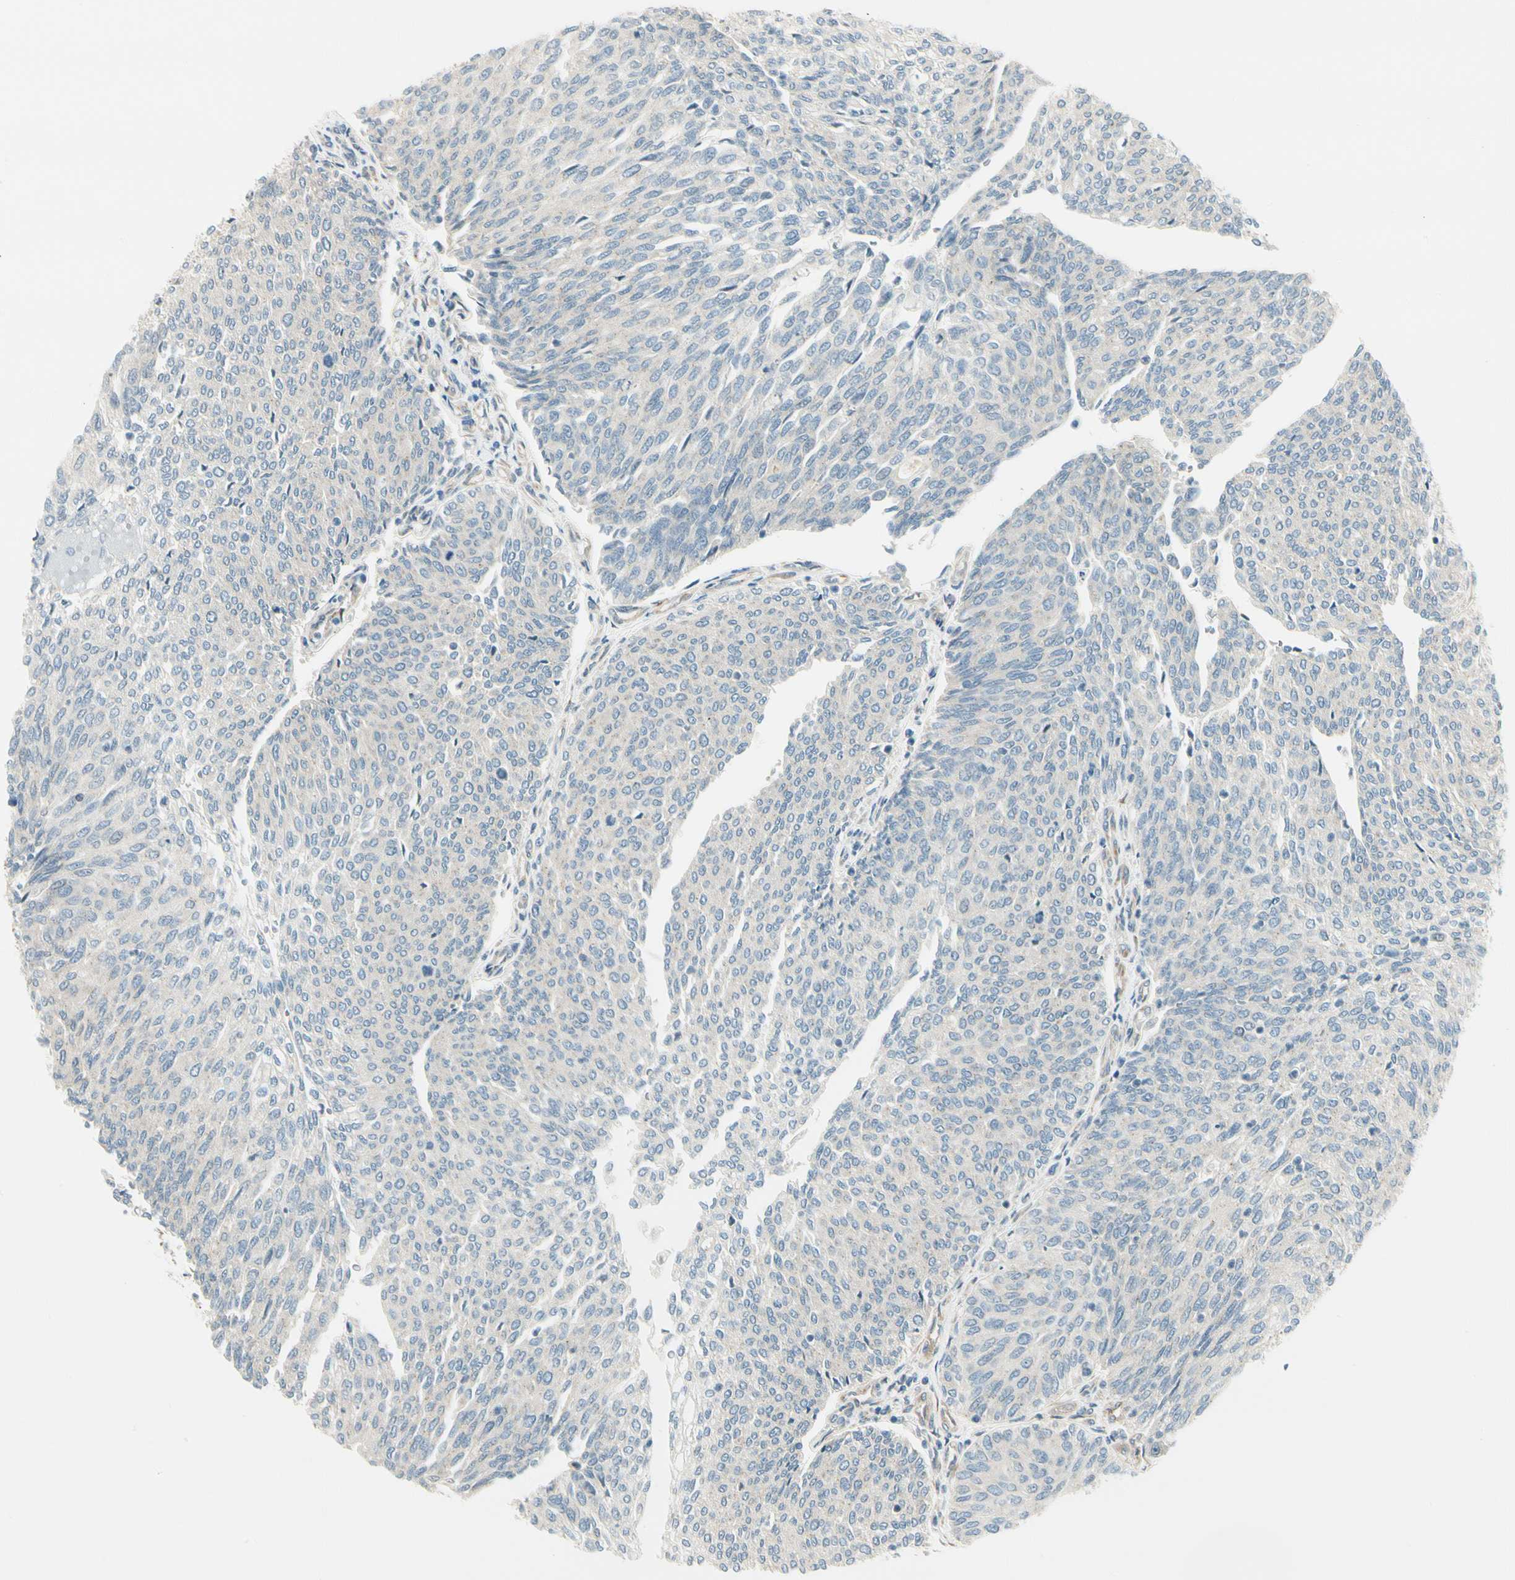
{"staining": {"intensity": "weak", "quantity": ">75%", "location": "cytoplasmic/membranous"}, "tissue": "urothelial cancer", "cell_type": "Tumor cells", "image_type": "cancer", "snomed": [{"axis": "morphology", "description": "Urothelial carcinoma, Low grade"}, {"axis": "topography", "description": "Urinary bladder"}], "caption": "Immunohistochemistry micrograph of human urothelial cancer stained for a protein (brown), which reveals low levels of weak cytoplasmic/membranous staining in approximately >75% of tumor cells.", "gene": "MANSC1", "patient": {"sex": "female", "age": 79}}